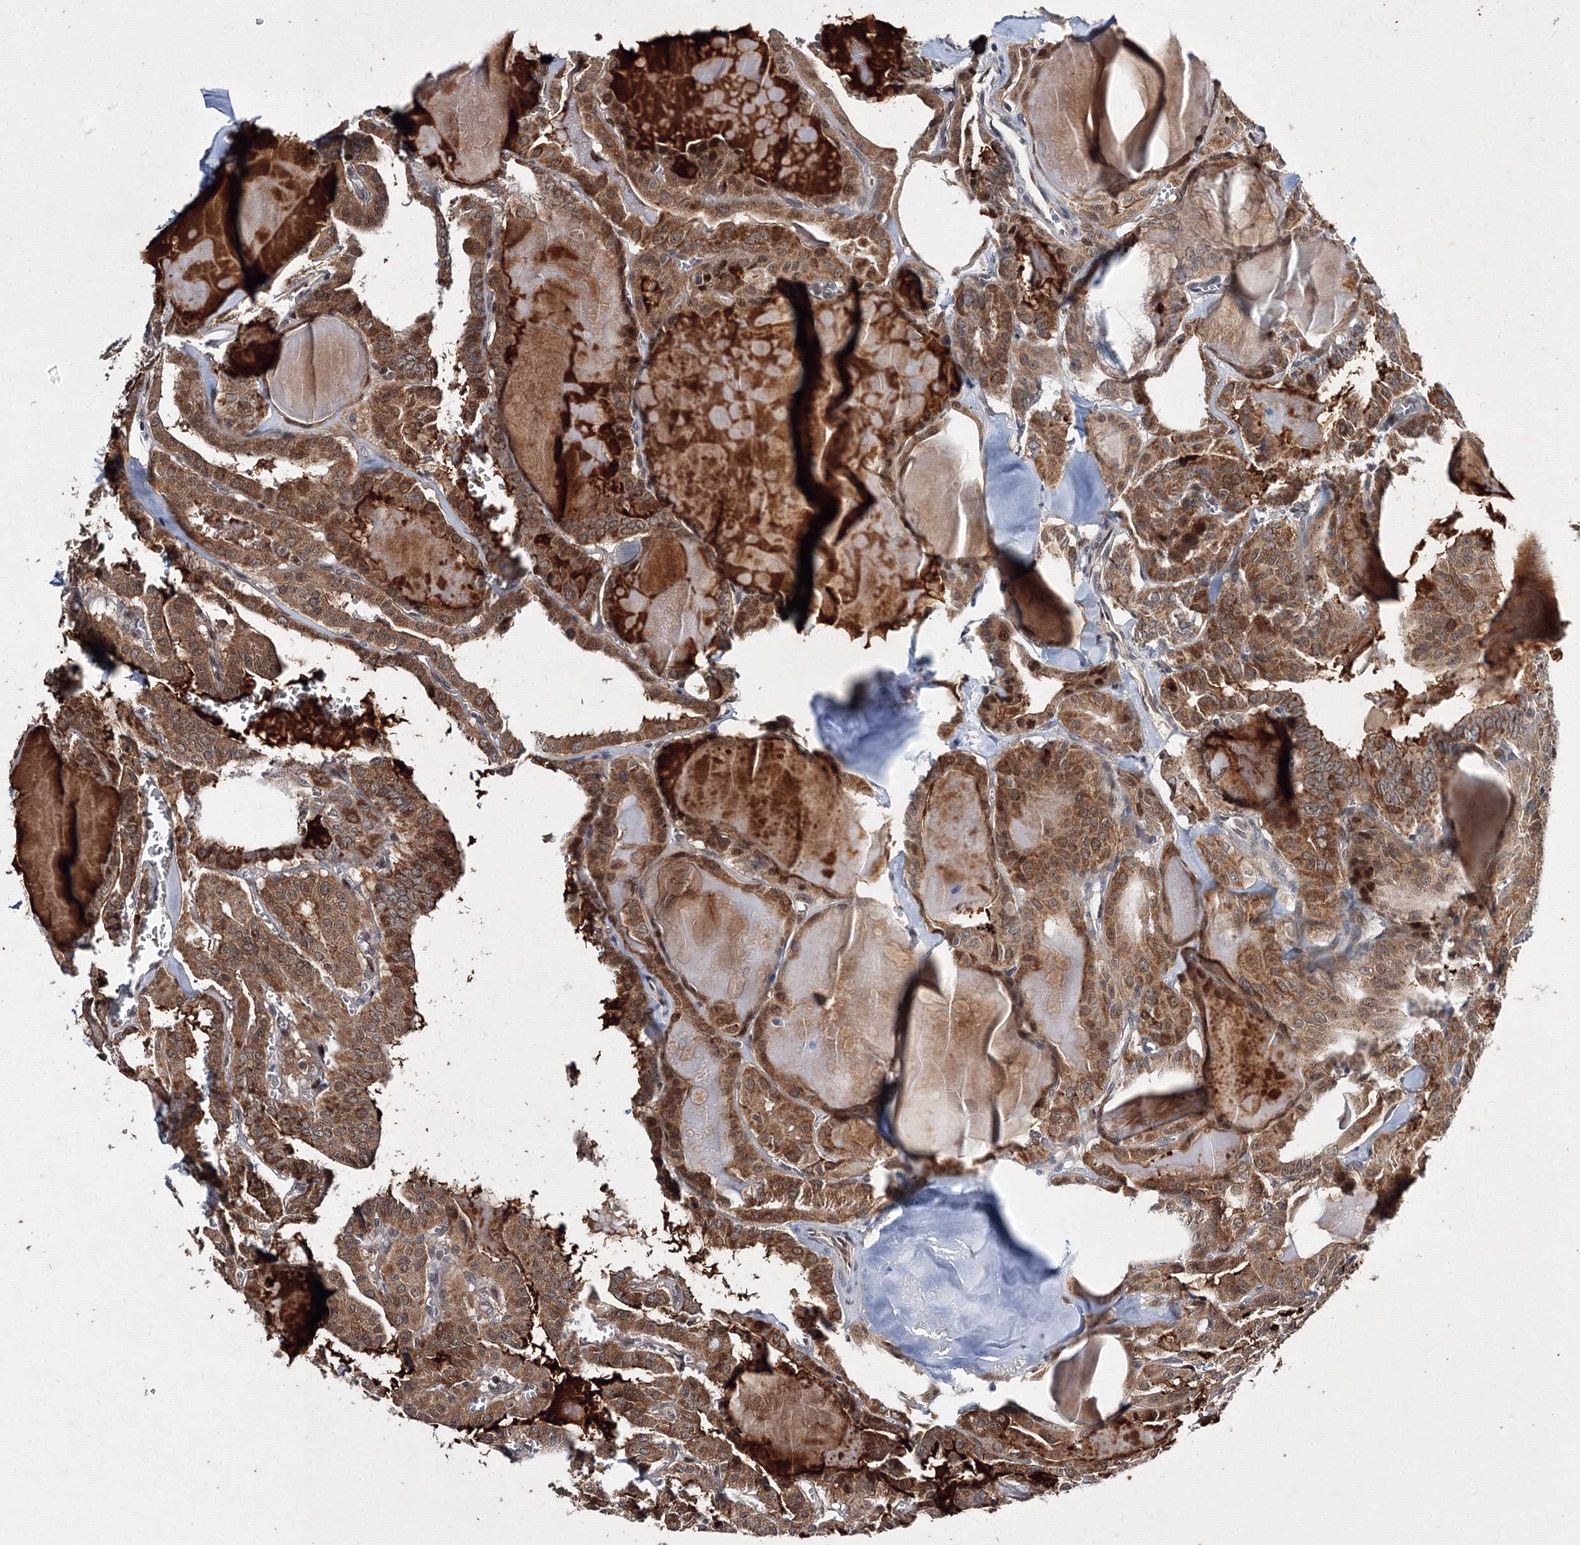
{"staining": {"intensity": "strong", "quantity": ">75%", "location": "cytoplasmic/membranous,nuclear"}, "tissue": "thyroid cancer", "cell_type": "Tumor cells", "image_type": "cancer", "snomed": [{"axis": "morphology", "description": "Papillary adenocarcinoma, NOS"}, {"axis": "topography", "description": "Thyroid gland"}], "caption": "Thyroid papillary adenocarcinoma was stained to show a protein in brown. There is high levels of strong cytoplasmic/membranous and nuclear positivity in approximately >75% of tumor cells. (DAB (3,3'-diaminobenzidine) = brown stain, brightfield microscopy at high magnification).", "gene": "GPN1", "patient": {"sex": "male", "age": 52}}